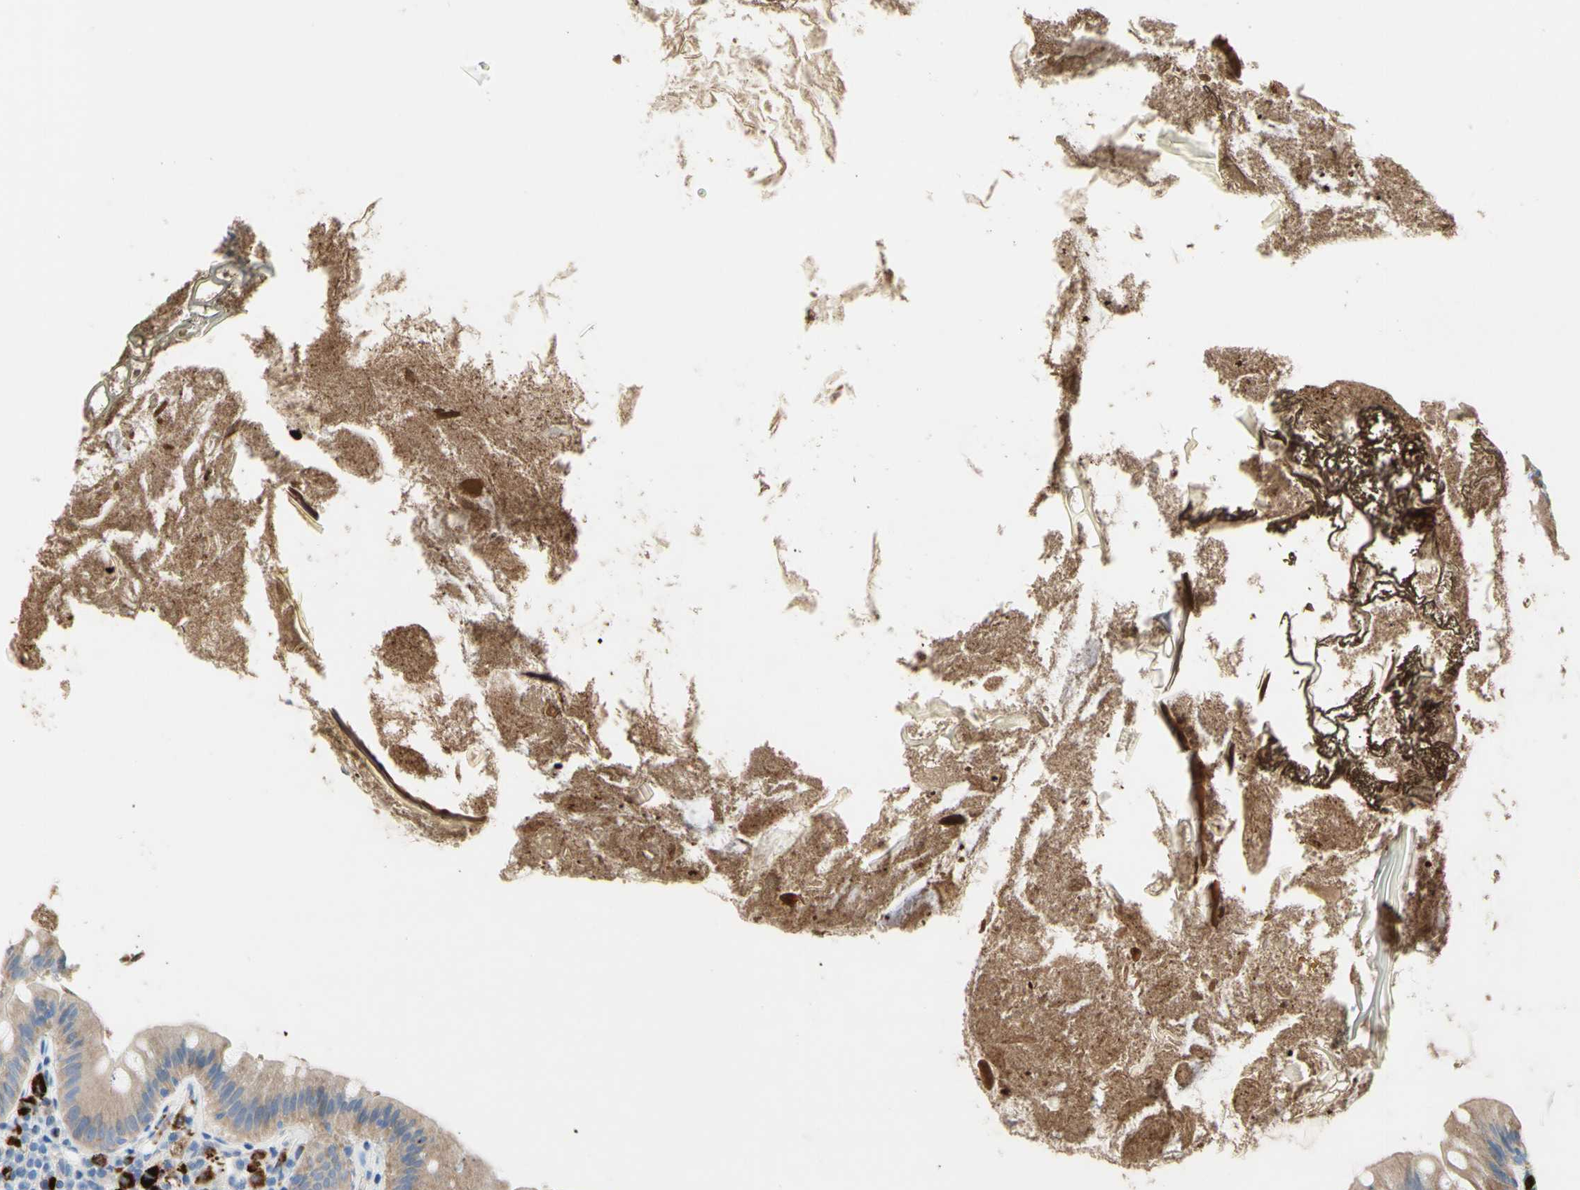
{"staining": {"intensity": "moderate", "quantity": ">75%", "location": "cytoplasmic/membranous"}, "tissue": "appendix", "cell_type": "Glandular cells", "image_type": "normal", "snomed": [{"axis": "morphology", "description": "Normal tissue, NOS"}, {"axis": "topography", "description": "Appendix"}], "caption": "This histopathology image exhibits immunohistochemistry staining of benign human appendix, with medium moderate cytoplasmic/membranous staining in approximately >75% of glandular cells.", "gene": "URB2", "patient": {"sex": "male", "age": 52}}